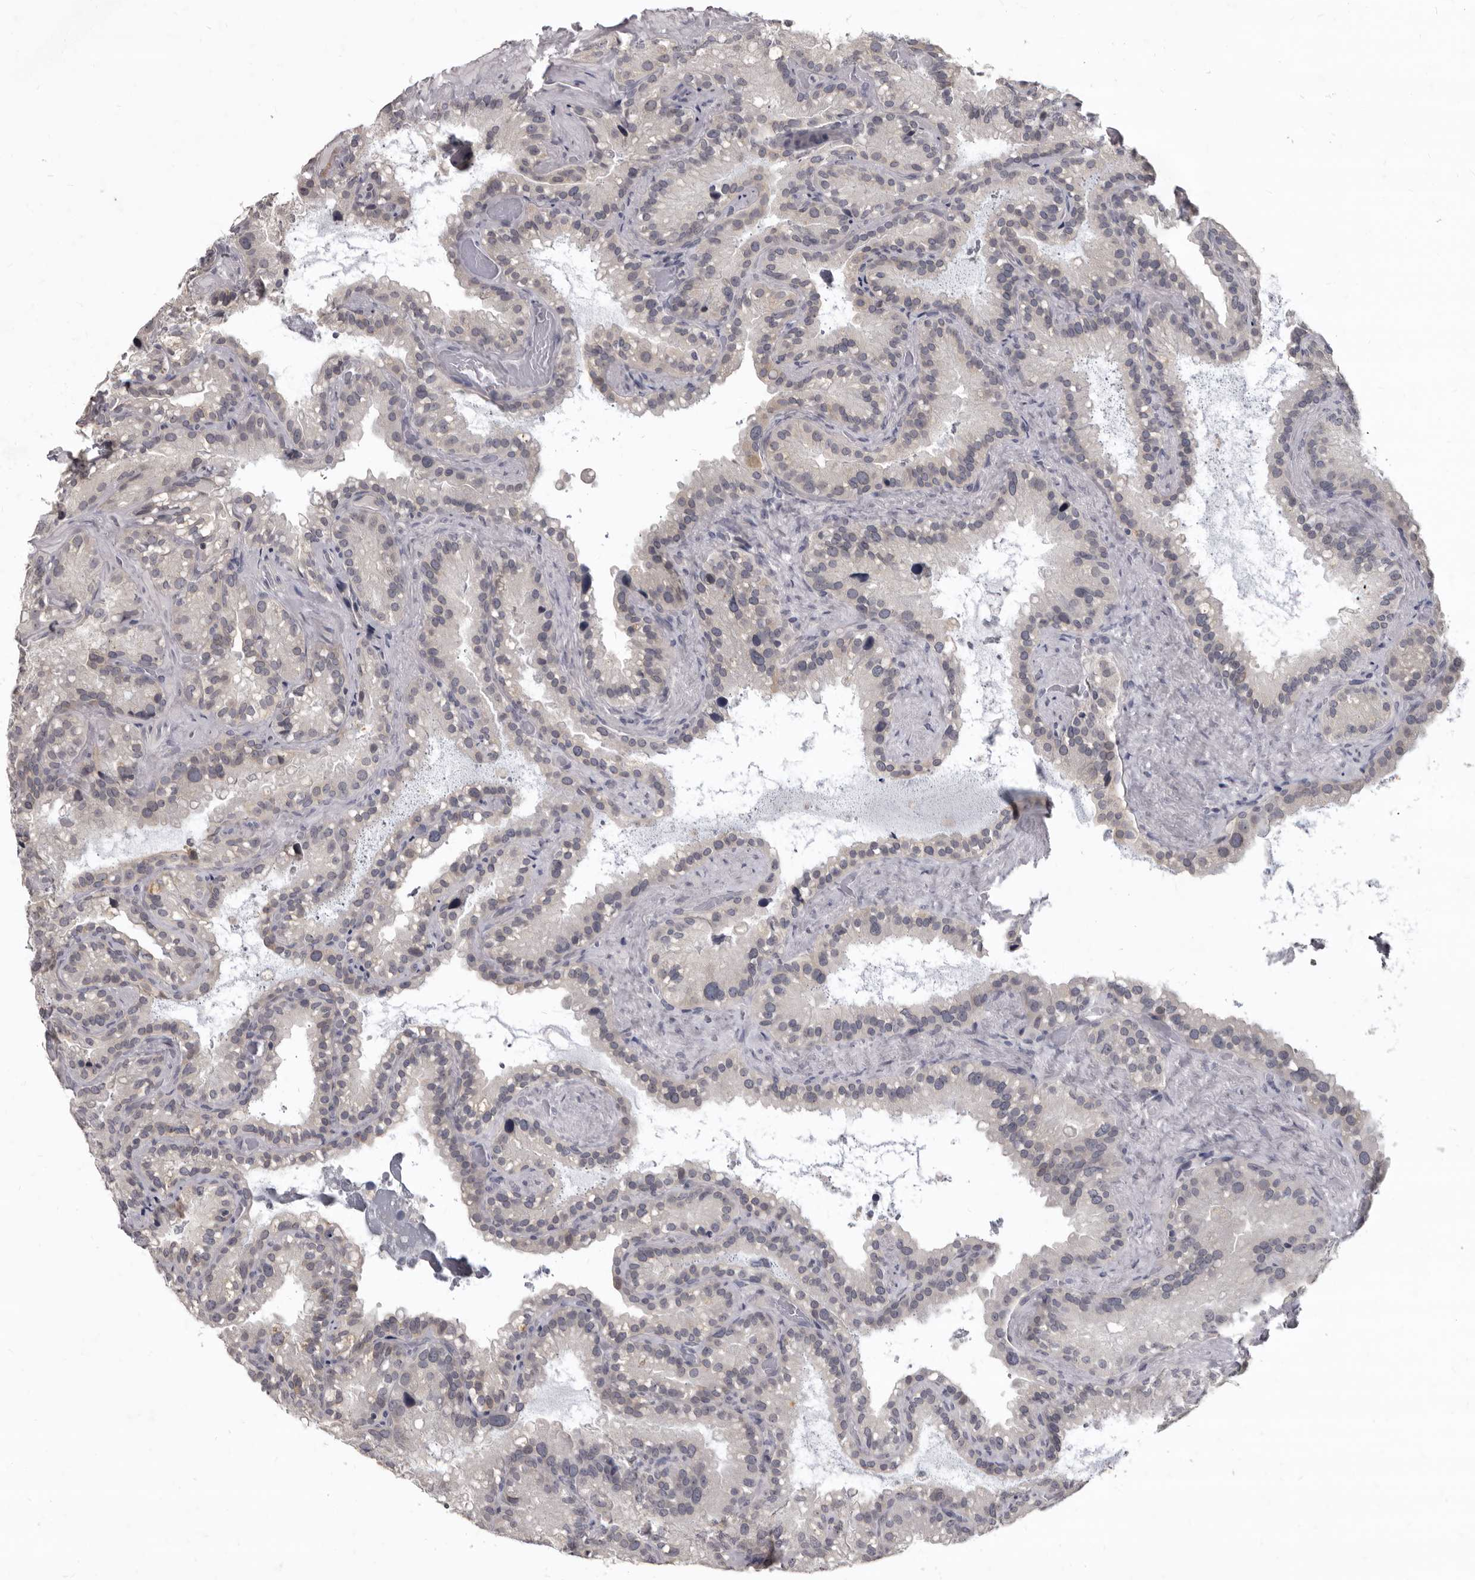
{"staining": {"intensity": "negative", "quantity": "none", "location": "none"}, "tissue": "seminal vesicle", "cell_type": "Glandular cells", "image_type": "normal", "snomed": [{"axis": "morphology", "description": "Normal tissue, NOS"}, {"axis": "topography", "description": "Prostate"}, {"axis": "topography", "description": "Seminal veicle"}], "caption": "There is no significant staining in glandular cells of seminal vesicle. The staining is performed using DAB (3,3'-diaminobenzidine) brown chromogen with nuclei counter-stained in using hematoxylin.", "gene": "SULT1E1", "patient": {"sex": "male", "age": 68}}